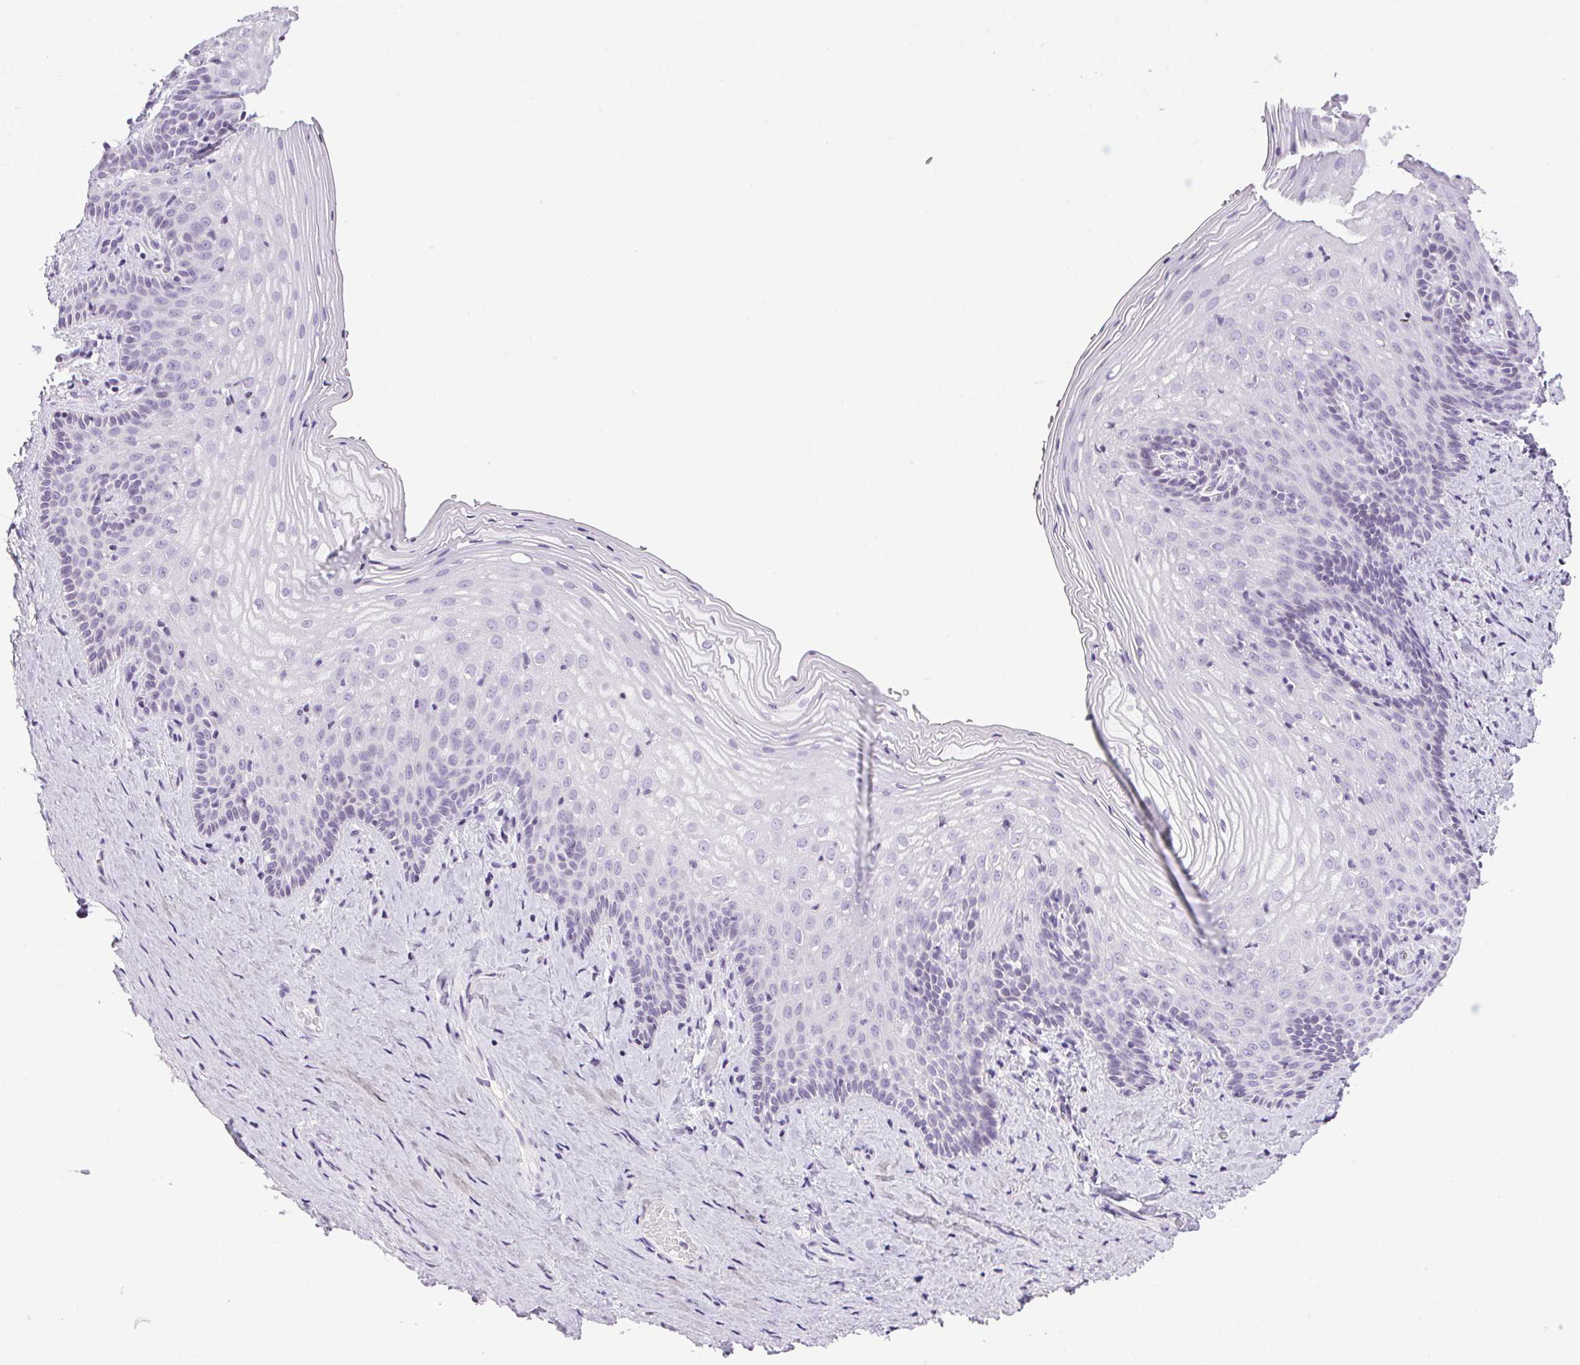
{"staining": {"intensity": "negative", "quantity": "none", "location": "none"}, "tissue": "vagina", "cell_type": "Squamous epithelial cells", "image_type": "normal", "snomed": [{"axis": "morphology", "description": "Normal tissue, NOS"}, {"axis": "topography", "description": "Vagina"}], "caption": "This is an immunohistochemistry histopathology image of benign vagina. There is no staining in squamous epithelial cells.", "gene": "TMEM88B", "patient": {"sex": "female", "age": 45}}